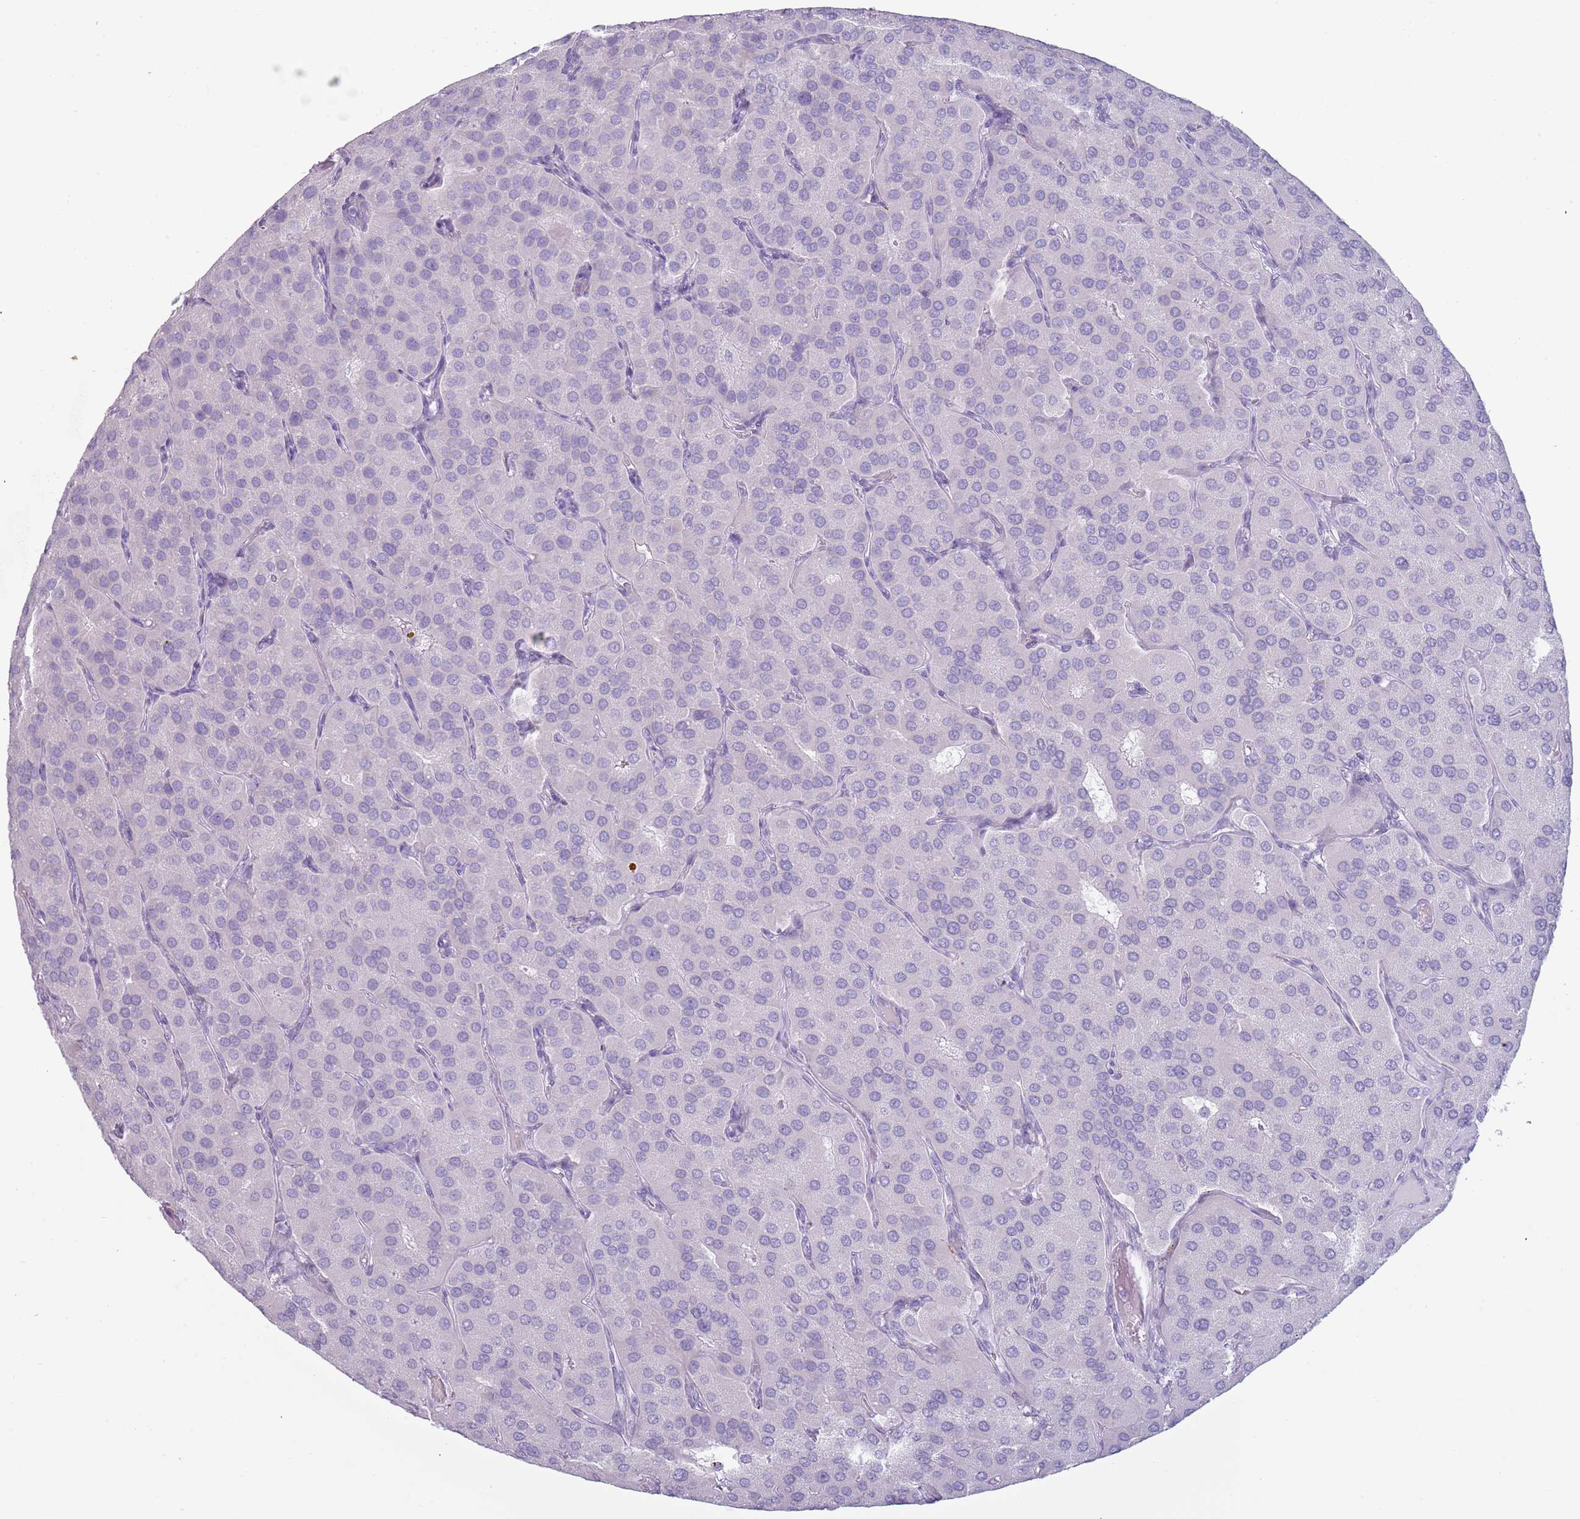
{"staining": {"intensity": "negative", "quantity": "none", "location": "none"}, "tissue": "parathyroid gland", "cell_type": "Glandular cells", "image_type": "normal", "snomed": [{"axis": "morphology", "description": "Normal tissue, NOS"}, {"axis": "morphology", "description": "Adenoma, NOS"}, {"axis": "topography", "description": "Parathyroid gland"}], "caption": "DAB immunohistochemical staining of unremarkable parathyroid gland exhibits no significant positivity in glandular cells. (DAB (3,3'-diaminobenzidine) IHC visualized using brightfield microscopy, high magnification).", "gene": "COLEC12", "patient": {"sex": "female", "age": 86}}